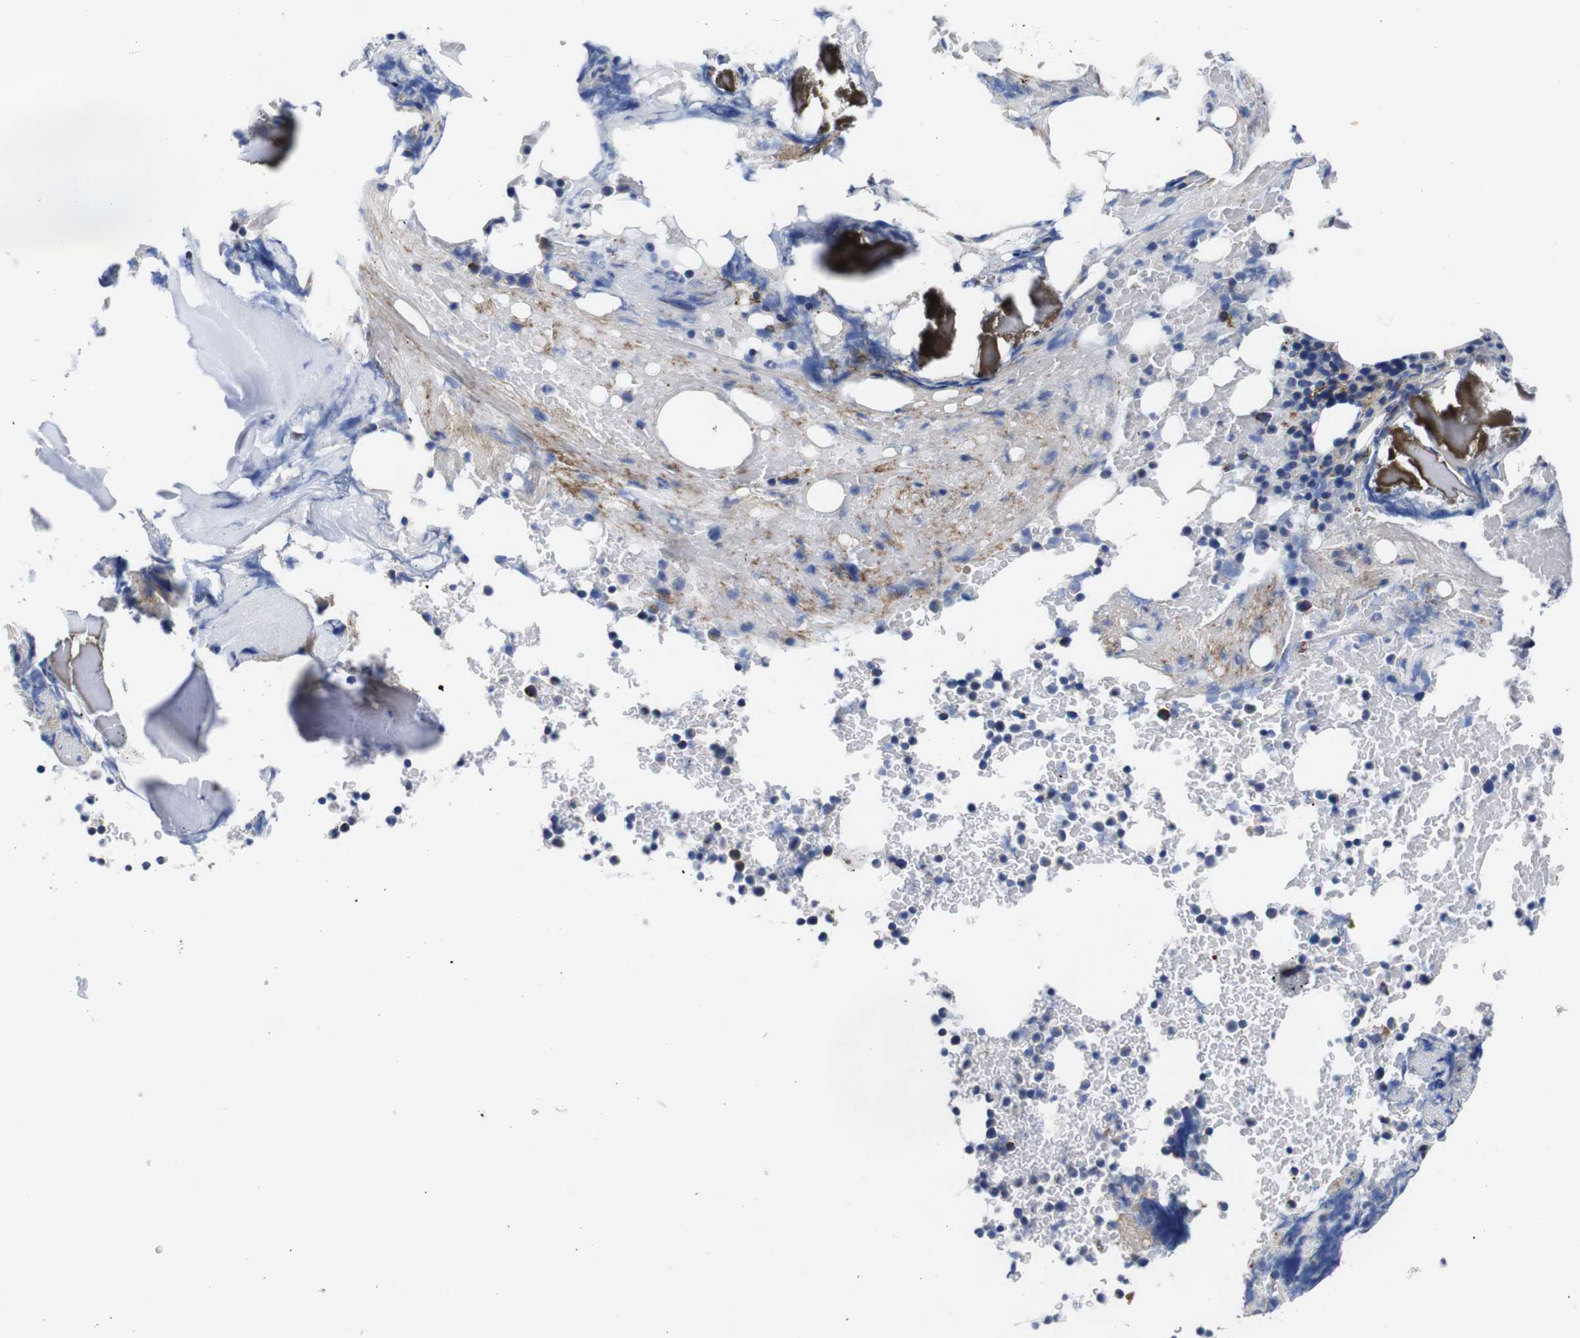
{"staining": {"intensity": "moderate", "quantity": "<25%", "location": "cytoplasmic/membranous"}, "tissue": "bone marrow", "cell_type": "Hematopoietic cells", "image_type": "normal", "snomed": [{"axis": "morphology", "description": "Normal tissue, NOS"}, {"axis": "topography", "description": "Bone marrow"}], "caption": "The micrograph displays immunohistochemical staining of unremarkable bone marrow. There is moderate cytoplasmic/membranous expression is seen in approximately <25% of hematopoietic cells.", "gene": "WNT10A", "patient": {"sex": "female", "age": 66}}